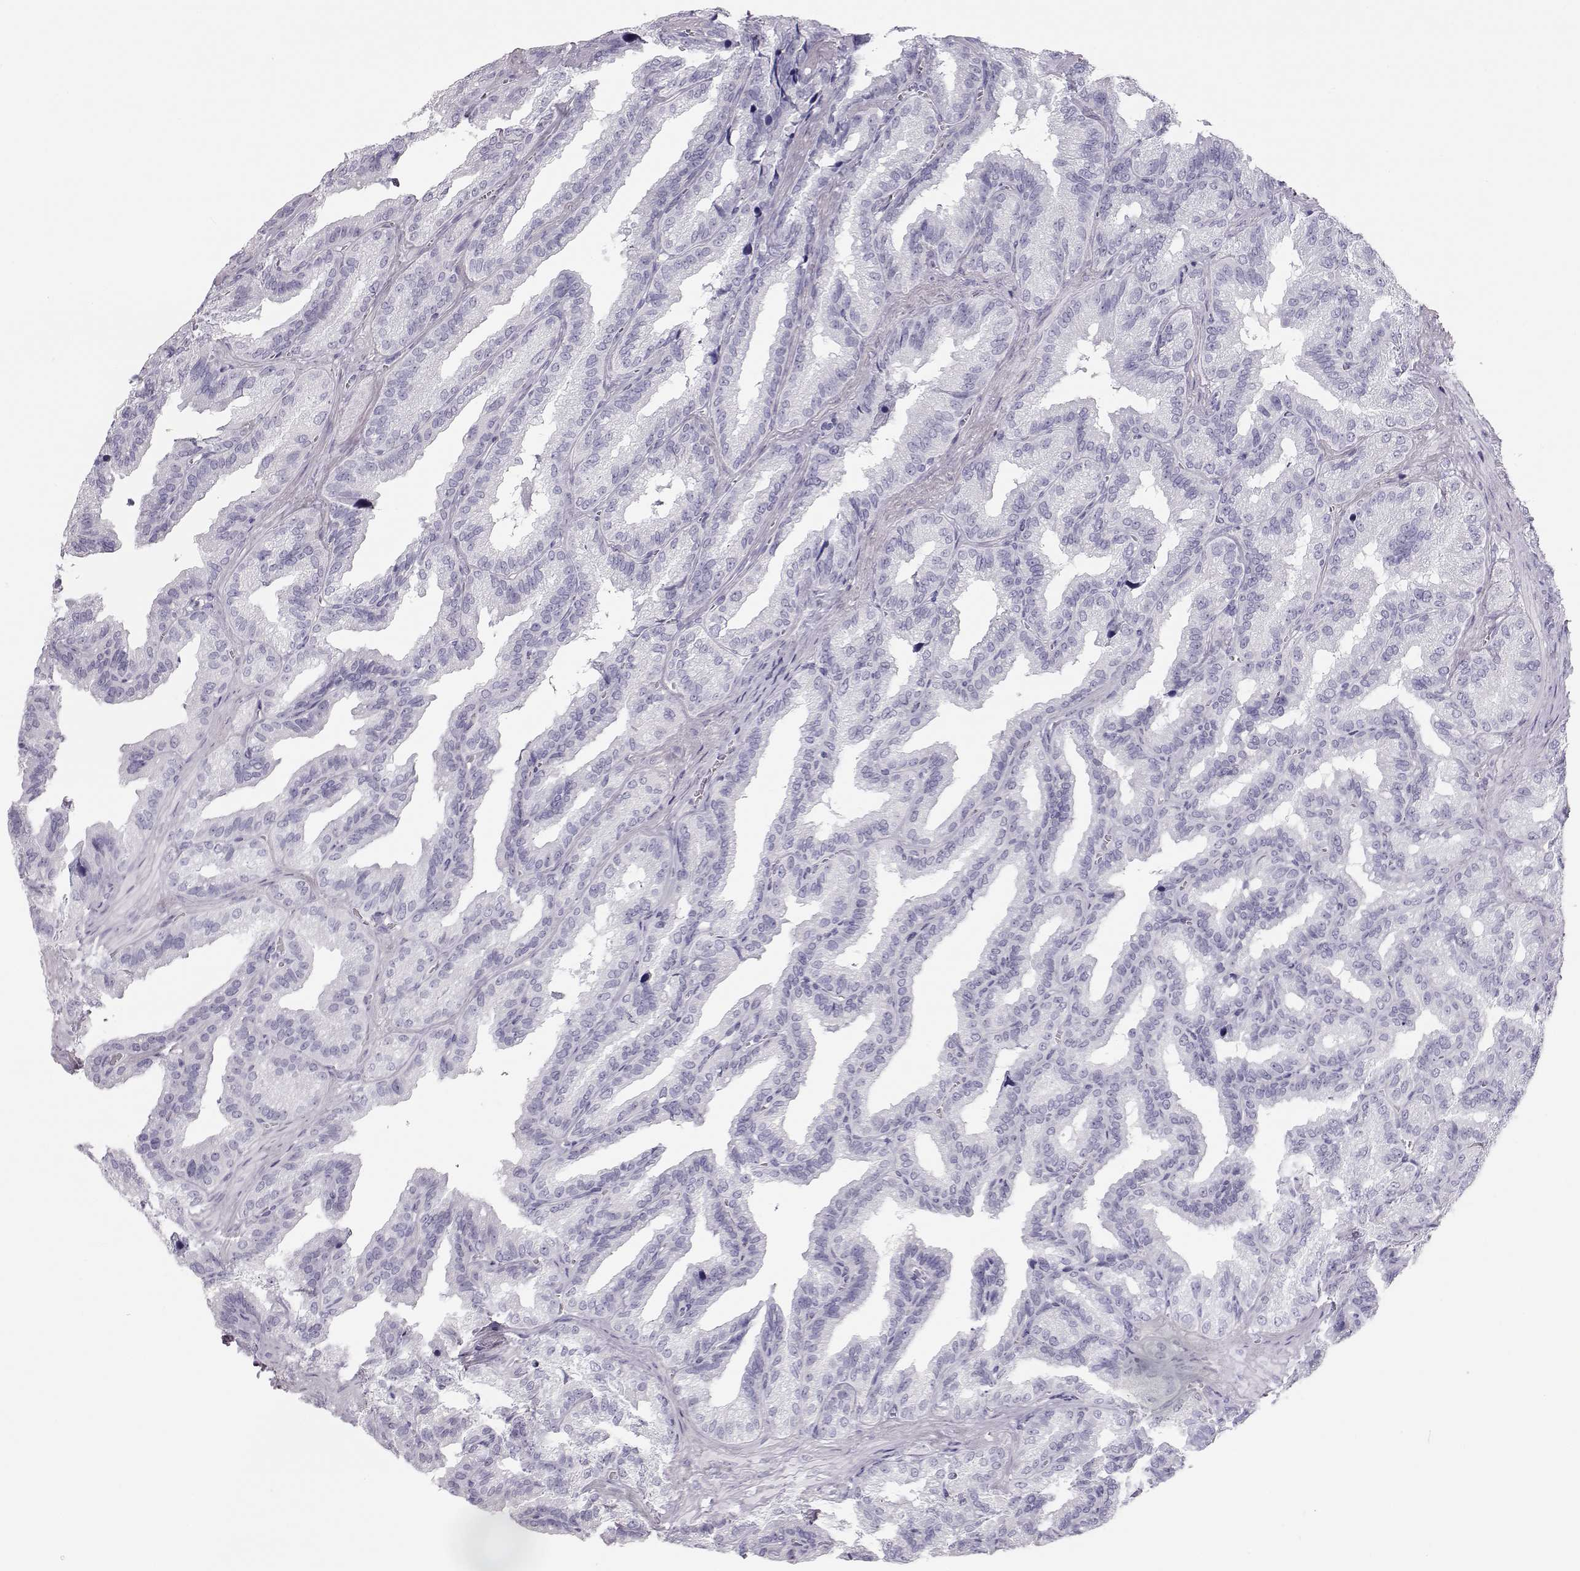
{"staining": {"intensity": "negative", "quantity": "none", "location": "none"}, "tissue": "seminal vesicle", "cell_type": "Glandular cells", "image_type": "normal", "snomed": [{"axis": "morphology", "description": "Normal tissue, NOS"}, {"axis": "topography", "description": "Seminal veicle"}], "caption": "Photomicrograph shows no significant protein expression in glandular cells of benign seminal vesicle. Nuclei are stained in blue.", "gene": "TKTL1", "patient": {"sex": "male", "age": 37}}